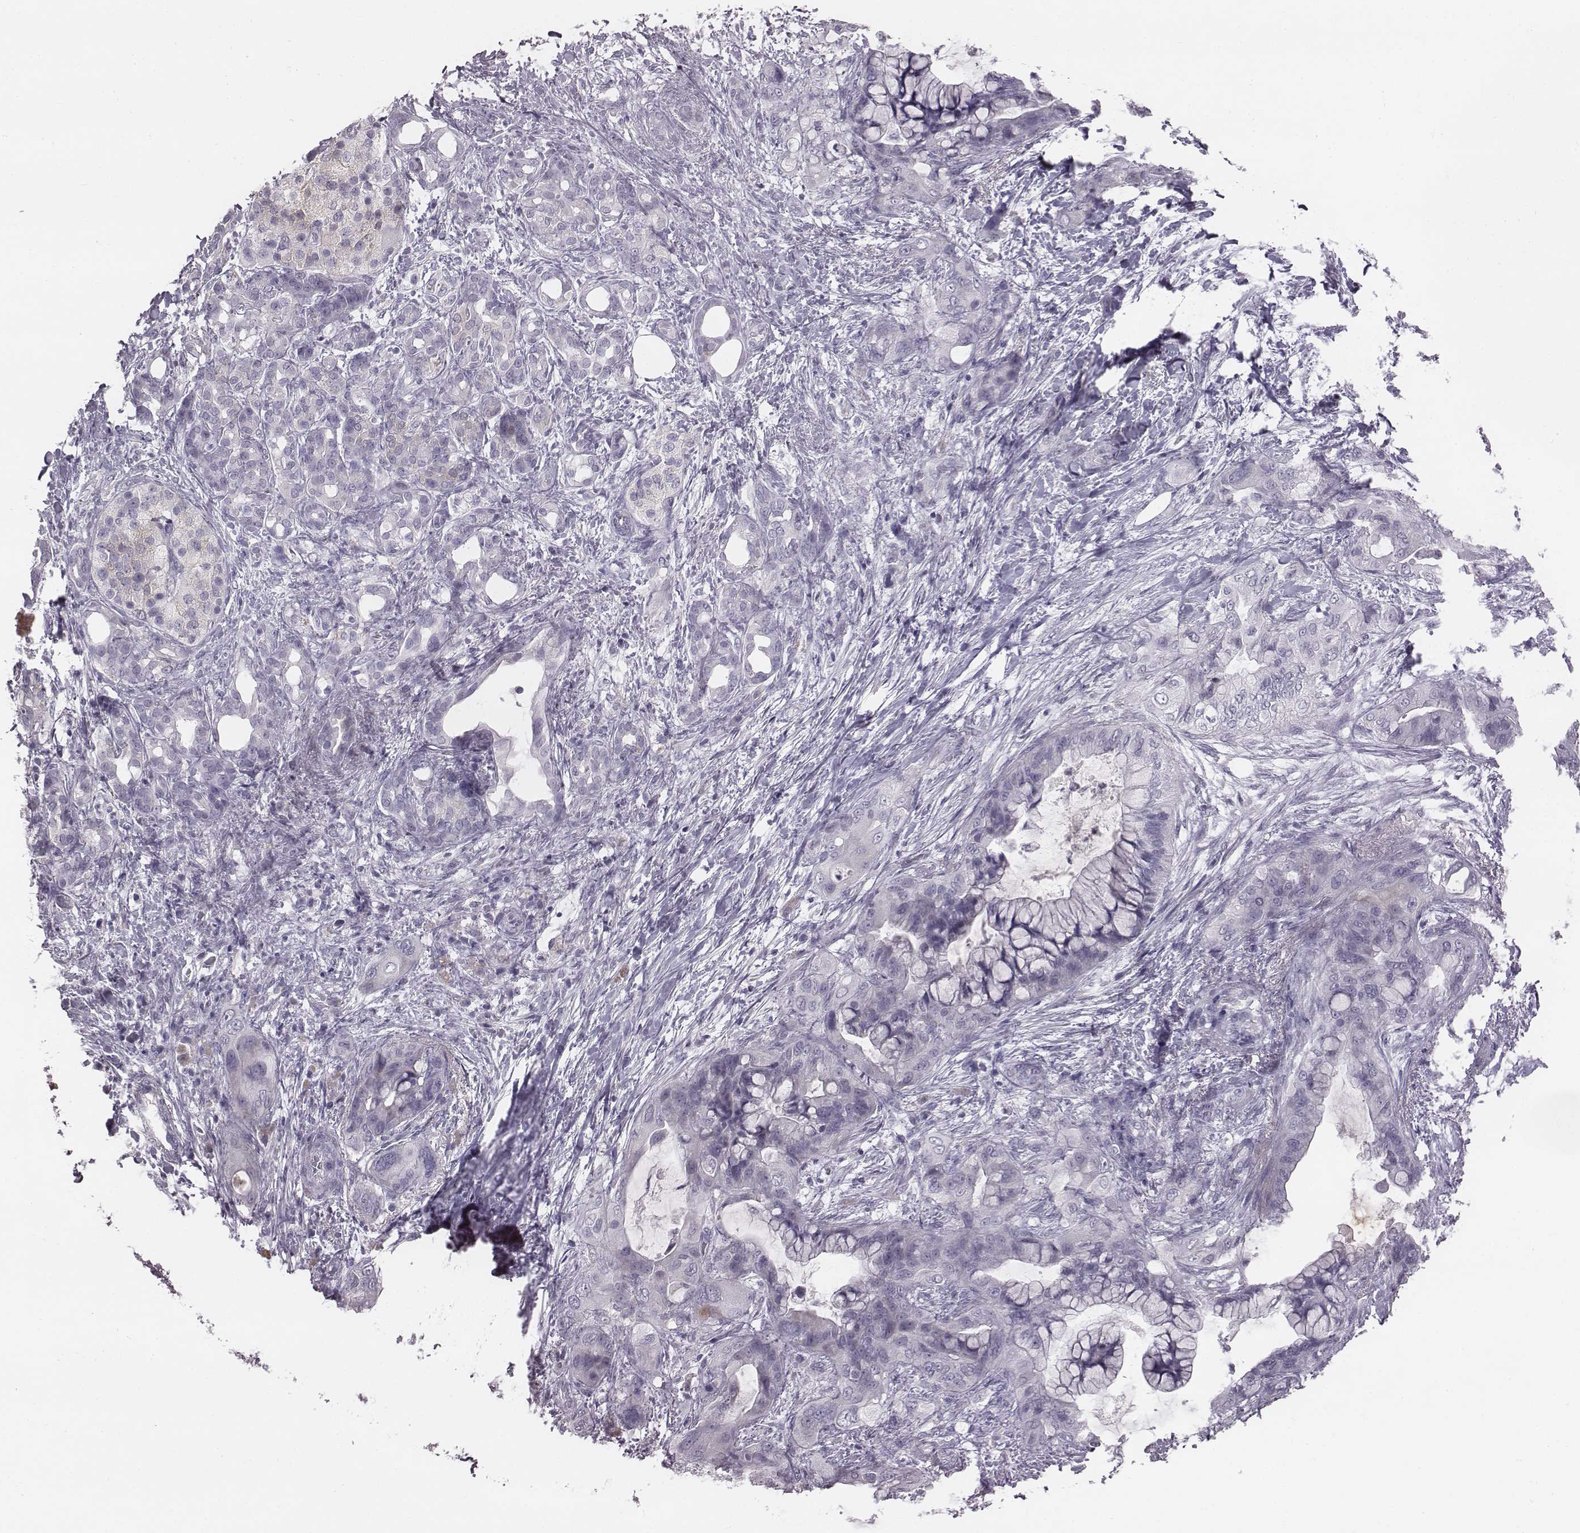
{"staining": {"intensity": "negative", "quantity": "none", "location": "none"}, "tissue": "pancreatic cancer", "cell_type": "Tumor cells", "image_type": "cancer", "snomed": [{"axis": "morphology", "description": "Adenocarcinoma, NOS"}, {"axis": "topography", "description": "Pancreas"}], "caption": "This is a micrograph of IHC staining of pancreatic cancer (adenocarcinoma), which shows no staining in tumor cells. Brightfield microscopy of immunohistochemistry (IHC) stained with DAB (3,3'-diaminobenzidine) (brown) and hematoxylin (blue), captured at high magnification.", "gene": "PDE8B", "patient": {"sex": "male", "age": 71}}